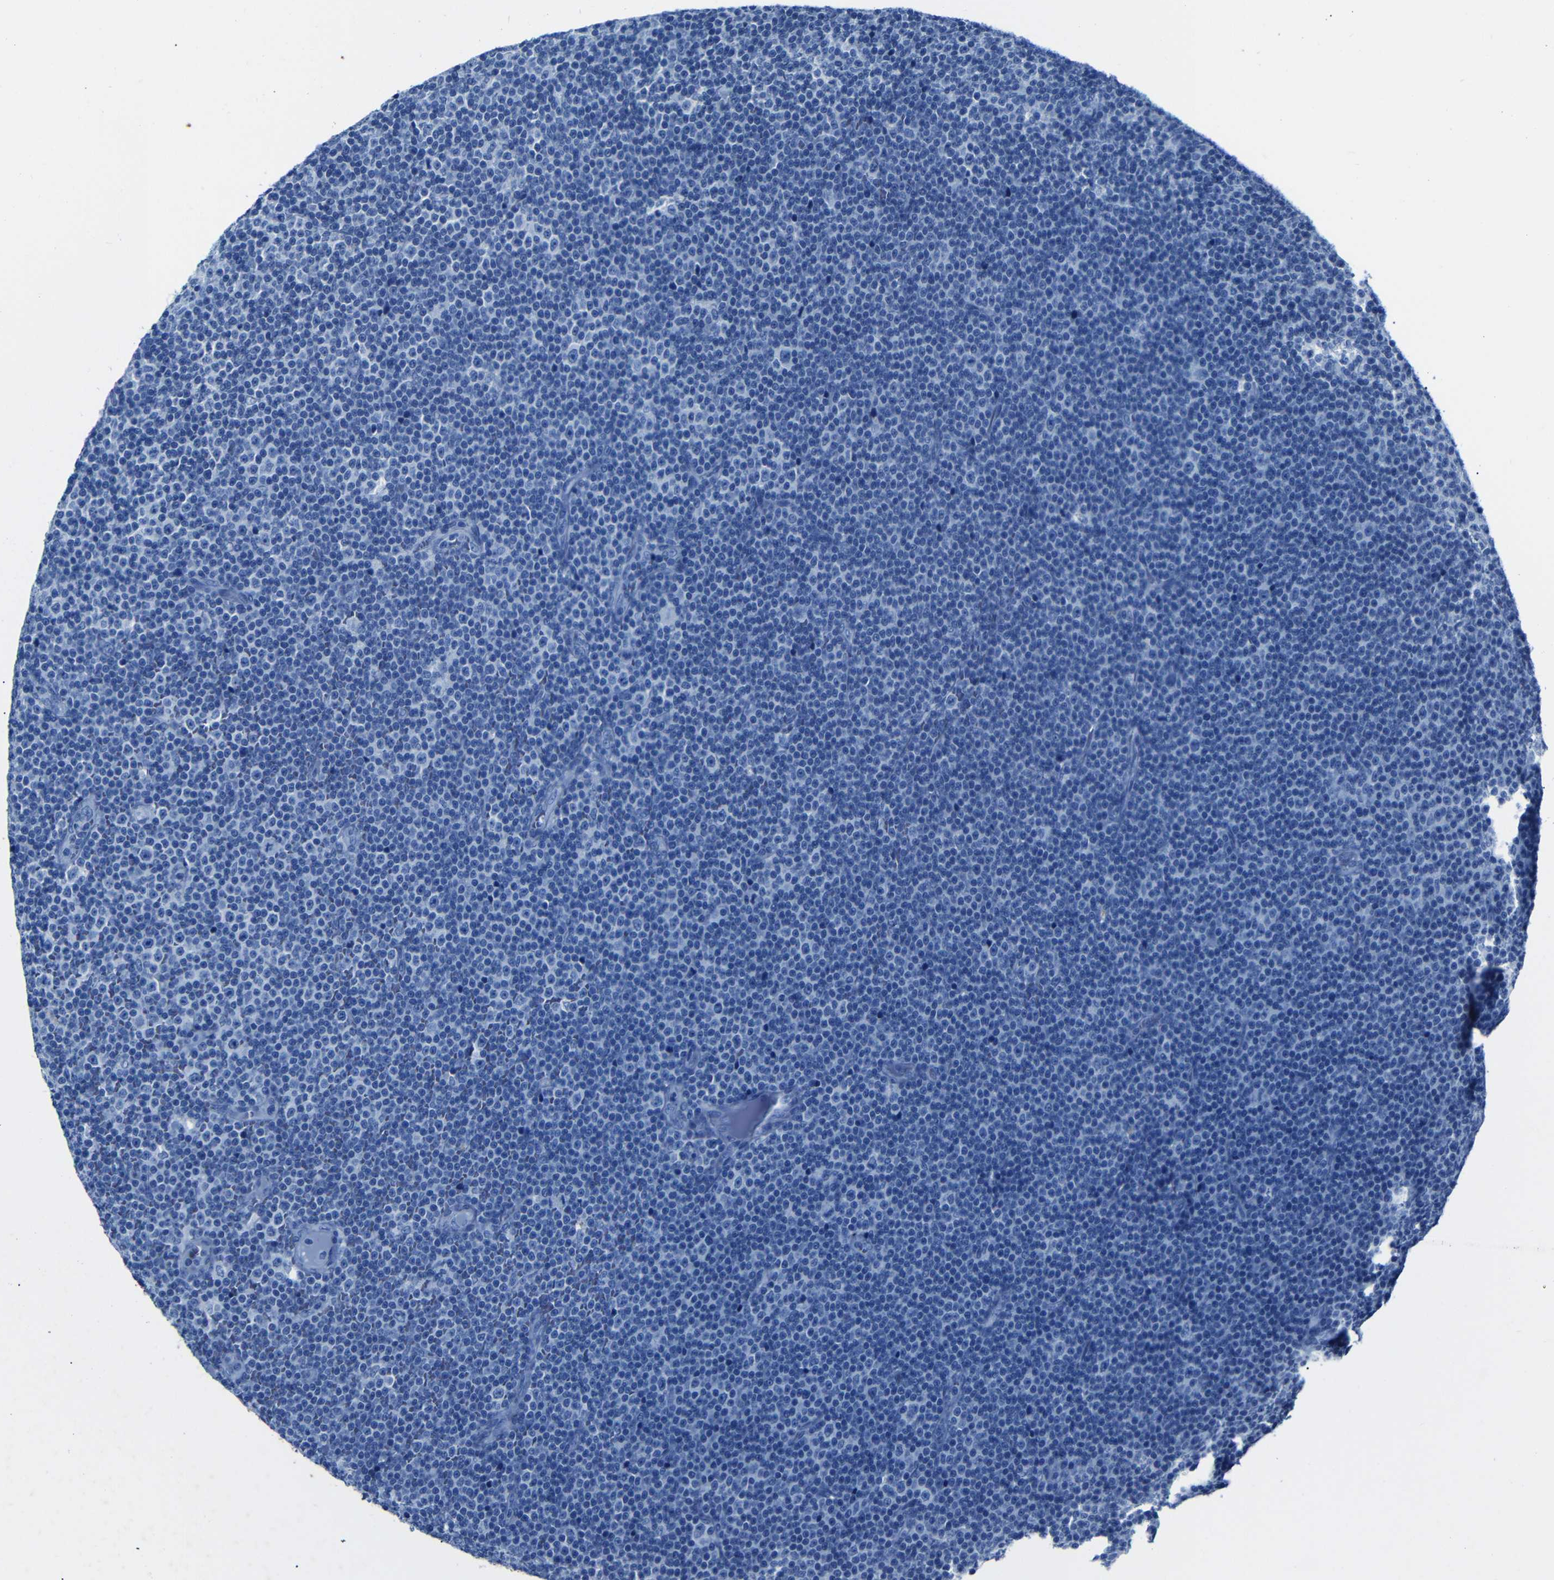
{"staining": {"intensity": "negative", "quantity": "none", "location": "none"}, "tissue": "lymphoma", "cell_type": "Tumor cells", "image_type": "cancer", "snomed": [{"axis": "morphology", "description": "Malignant lymphoma, non-Hodgkin's type, Low grade"}, {"axis": "topography", "description": "Lymph node"}], "caption": "Human low-grade malignant lymphoma, non-Hodgkin's type stained for a protein using immunohistochemistry (IHC) displays no staining in tumor cells.", "gene": "CLDN11", "patient": {"sex": "female", "age": 67}}